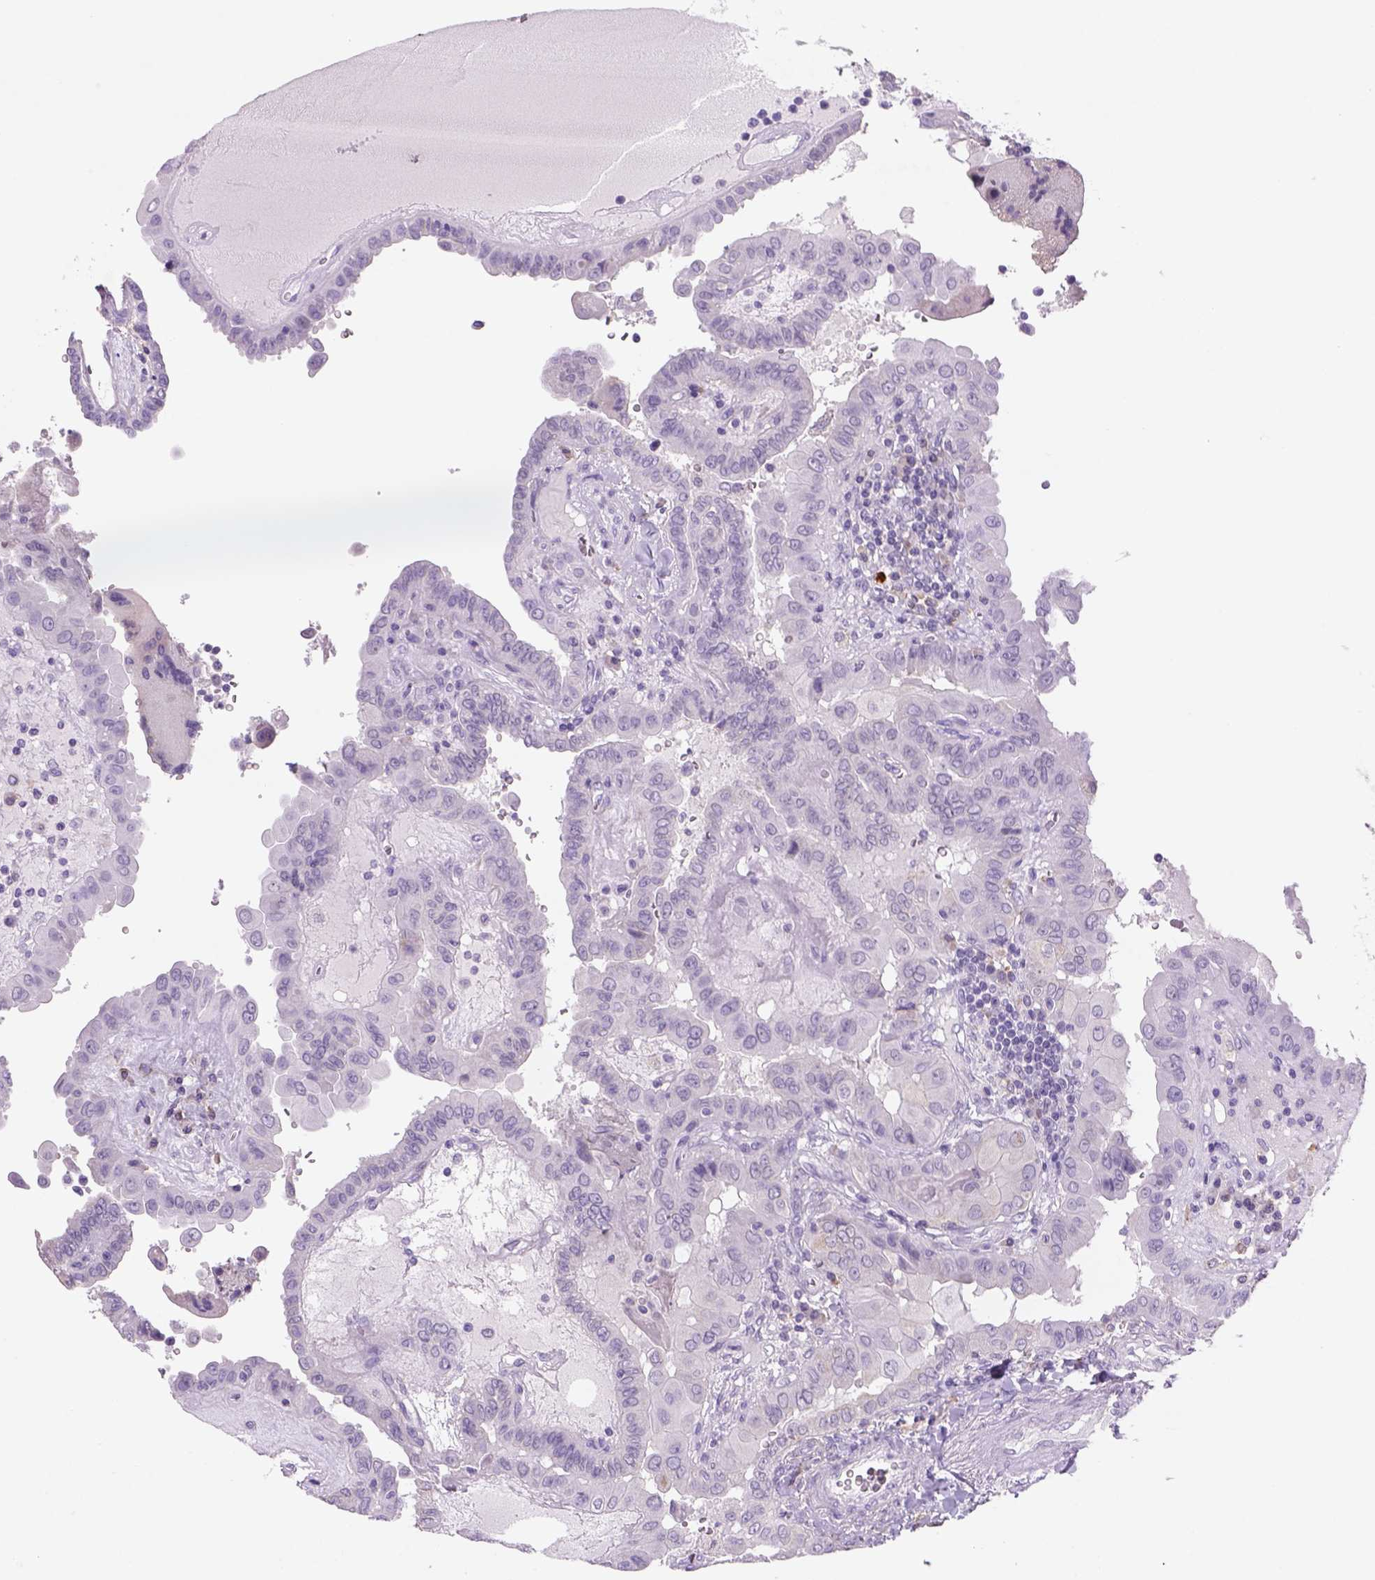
{"staining": {"intensity": "weak", "quantity": "<25%", "location": "cytoplasmic/membranous"}, "tissue": "thyroid cancer", "cell_type": "Tumor cells", "image_type": "cancer", "snomed": [{"axis": "morphology", "description": "Papillary adenocarcinoma, NOS"}, {"axis": "topography", "description": "Thyroid gland"}], "caption": "Tumor cells are negative for protein expression in human thyroid papillary adenocarcinoma.", "gene": "NAALAD2", "patient": {"sex": "female", "age": 37}}